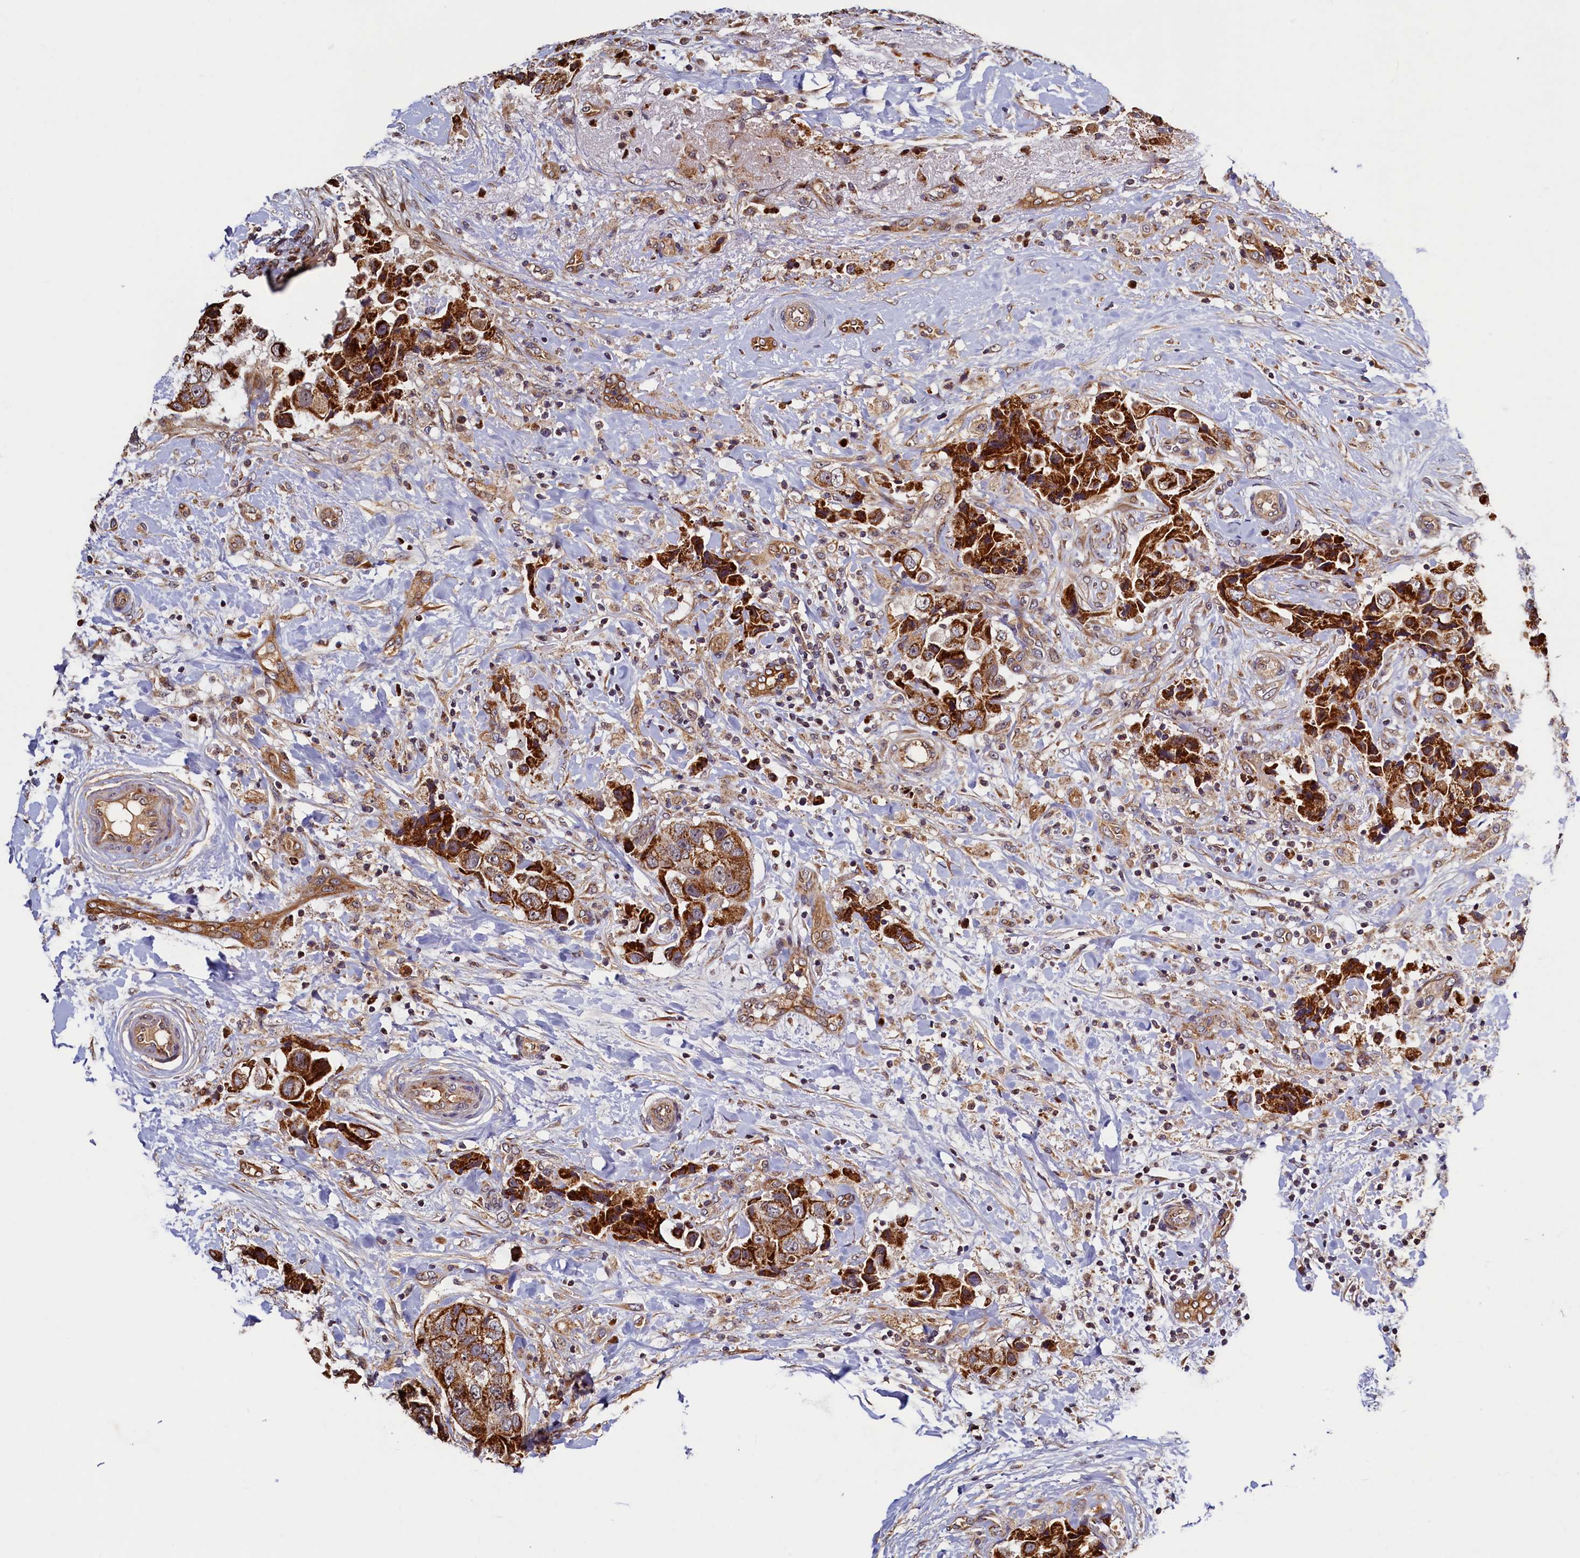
{"staining": {"intensity": "strong", "quantity": ">75%", "location": "cytoplasmic/membranous"}, "tissue": "breast cancer", "cell_type": "Tumor cells", "image_type": "cancer", "snomed": [{"axis": "morphology", "description": "Normal tissue, NOS"}, {"axis": "morphology", "description": "Duct carcinoma"}, {"axis": "topography", "description": "Breast"}], "caption": "About >75% of tumor cells in human breast cancer reveal strong cytoplasmic/membranous protein staining as visualized by brown immunohistochemical staining.", "gene": "NCKAP5L", "patient": {"sex": "female", "age": 62}}